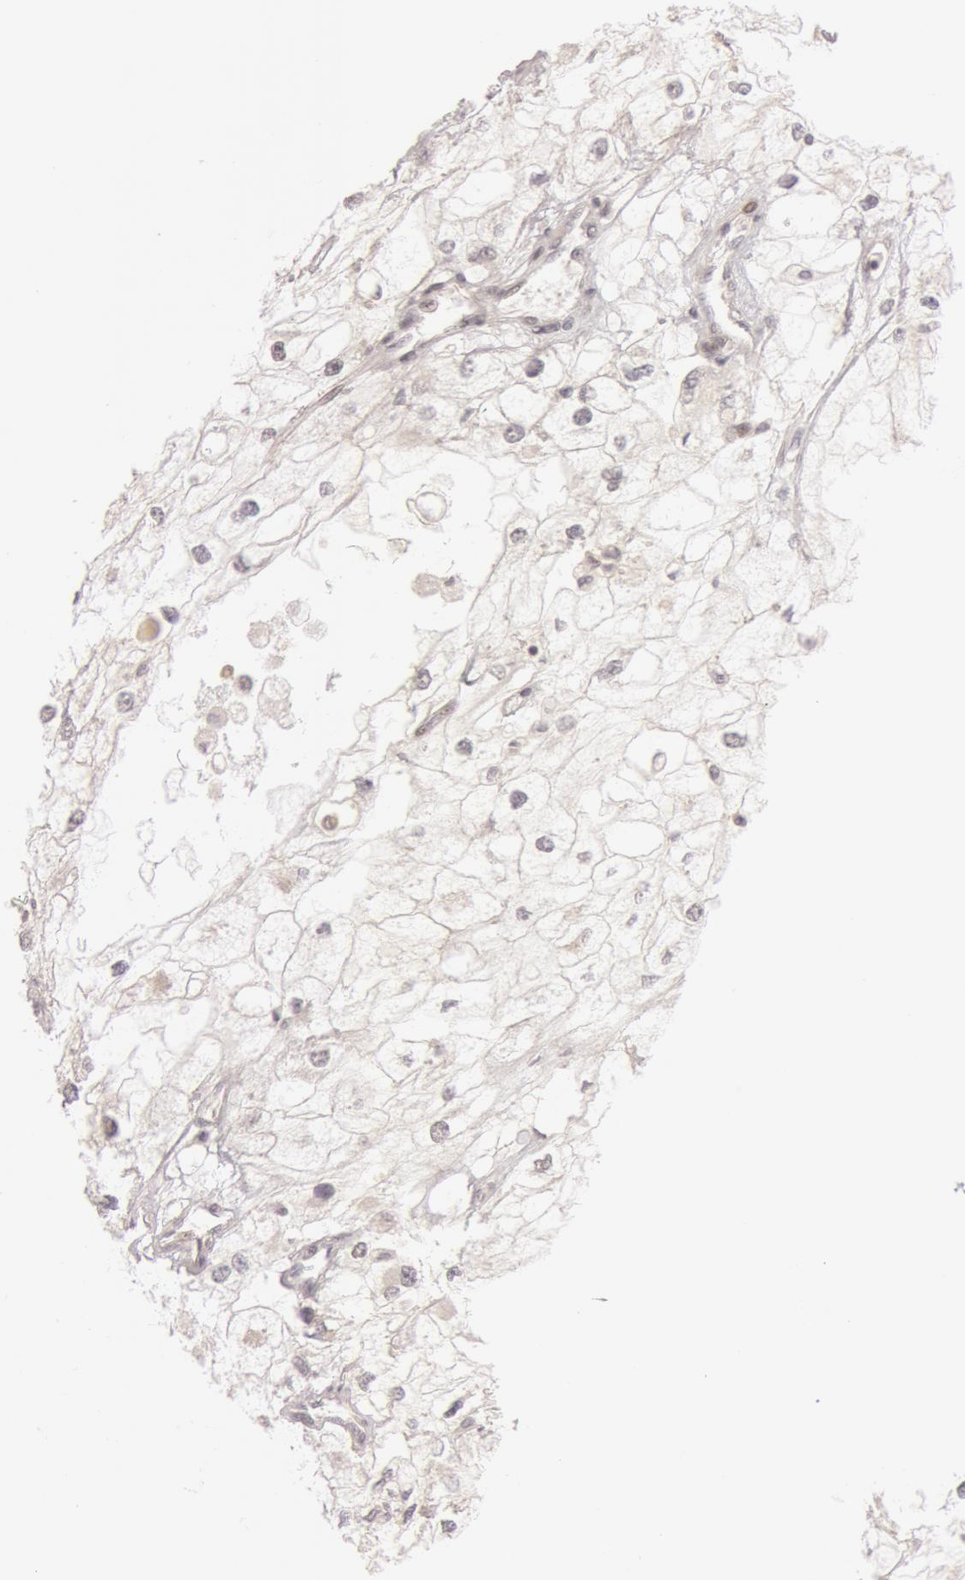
{"staining": {"intensity": "negative", "quantity": "none", "location": "none"}, "tissue": "renal cancer", "cell_type": "Tumor cells", "image_type": "cancer", "snomed": [{"axis": "morphology", "description": "Adenocarcinoma, NOS"}, {"axis": "topography", "description": "Kidney"}], "caption": "Immunohistochemistry (IHC) of human renal cancer (adenocarcinoma) demonstrates no staining in tumor cells. Nuclei are stained in blue.", "gene": "OASL", "patient": {"sex": "male", "age": 57}}